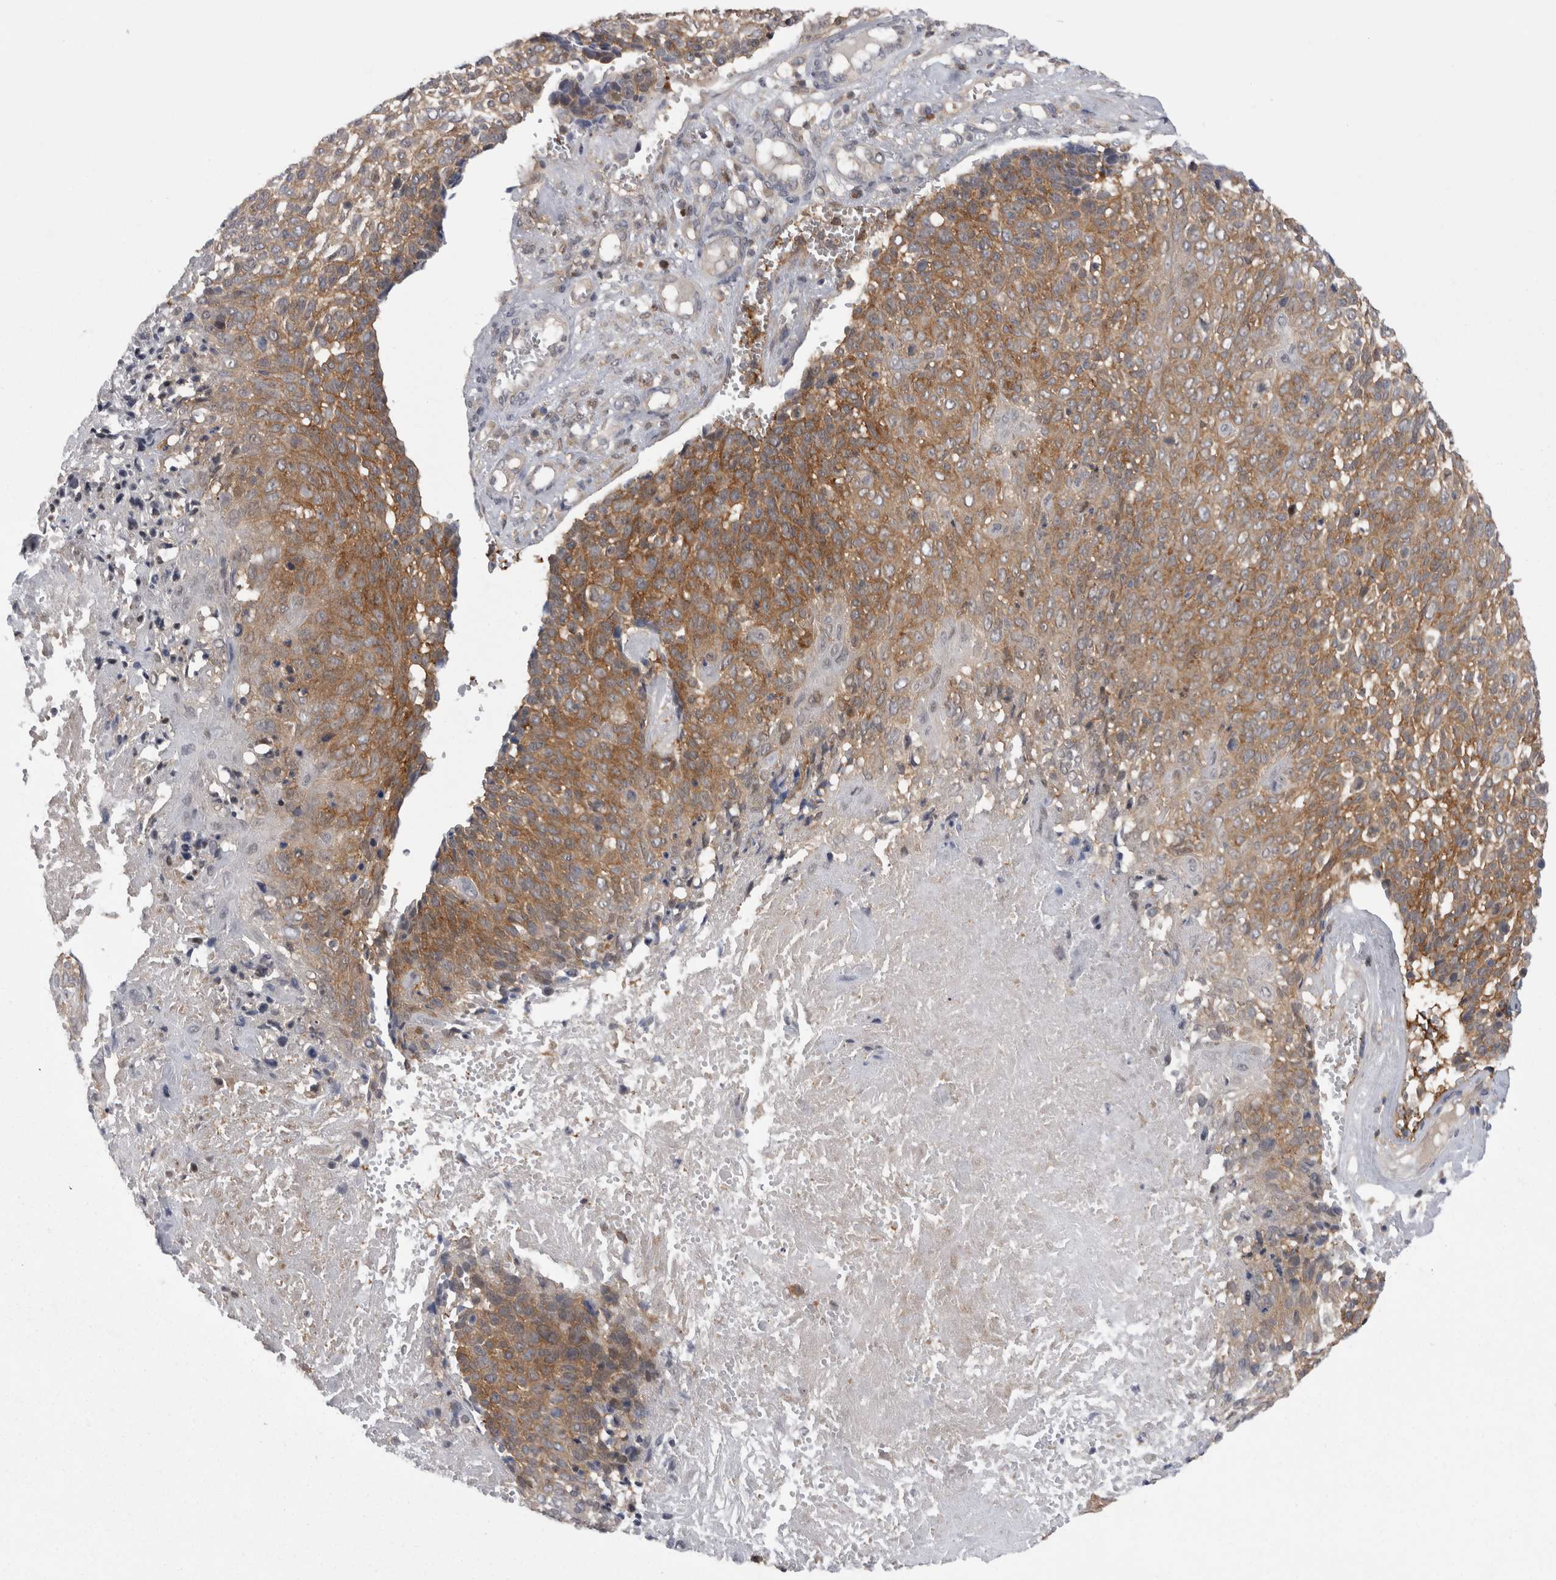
{"staining": {"intensity": "moderate", "quantity": ">75%", "location": "cytoplasmic/membranous"}, "tissue": "cervical cancer", "cell_type": "Tumor cells", "image_type": "cancer", "snomed": [{"axis": "morphology", "description": "Squamous cell carcinoma, NOS"}, {"axis": "topography", "description": "Cervix"}], "caption": "Protein positivity by immunohistochemistry (IHC) shows moderate cytoplasmic/membranous positivity in approximately >75% of tumor cells in cervical cancer.", "gene": "CACYBP", "patient": {"sex": "female", "age": 74}}